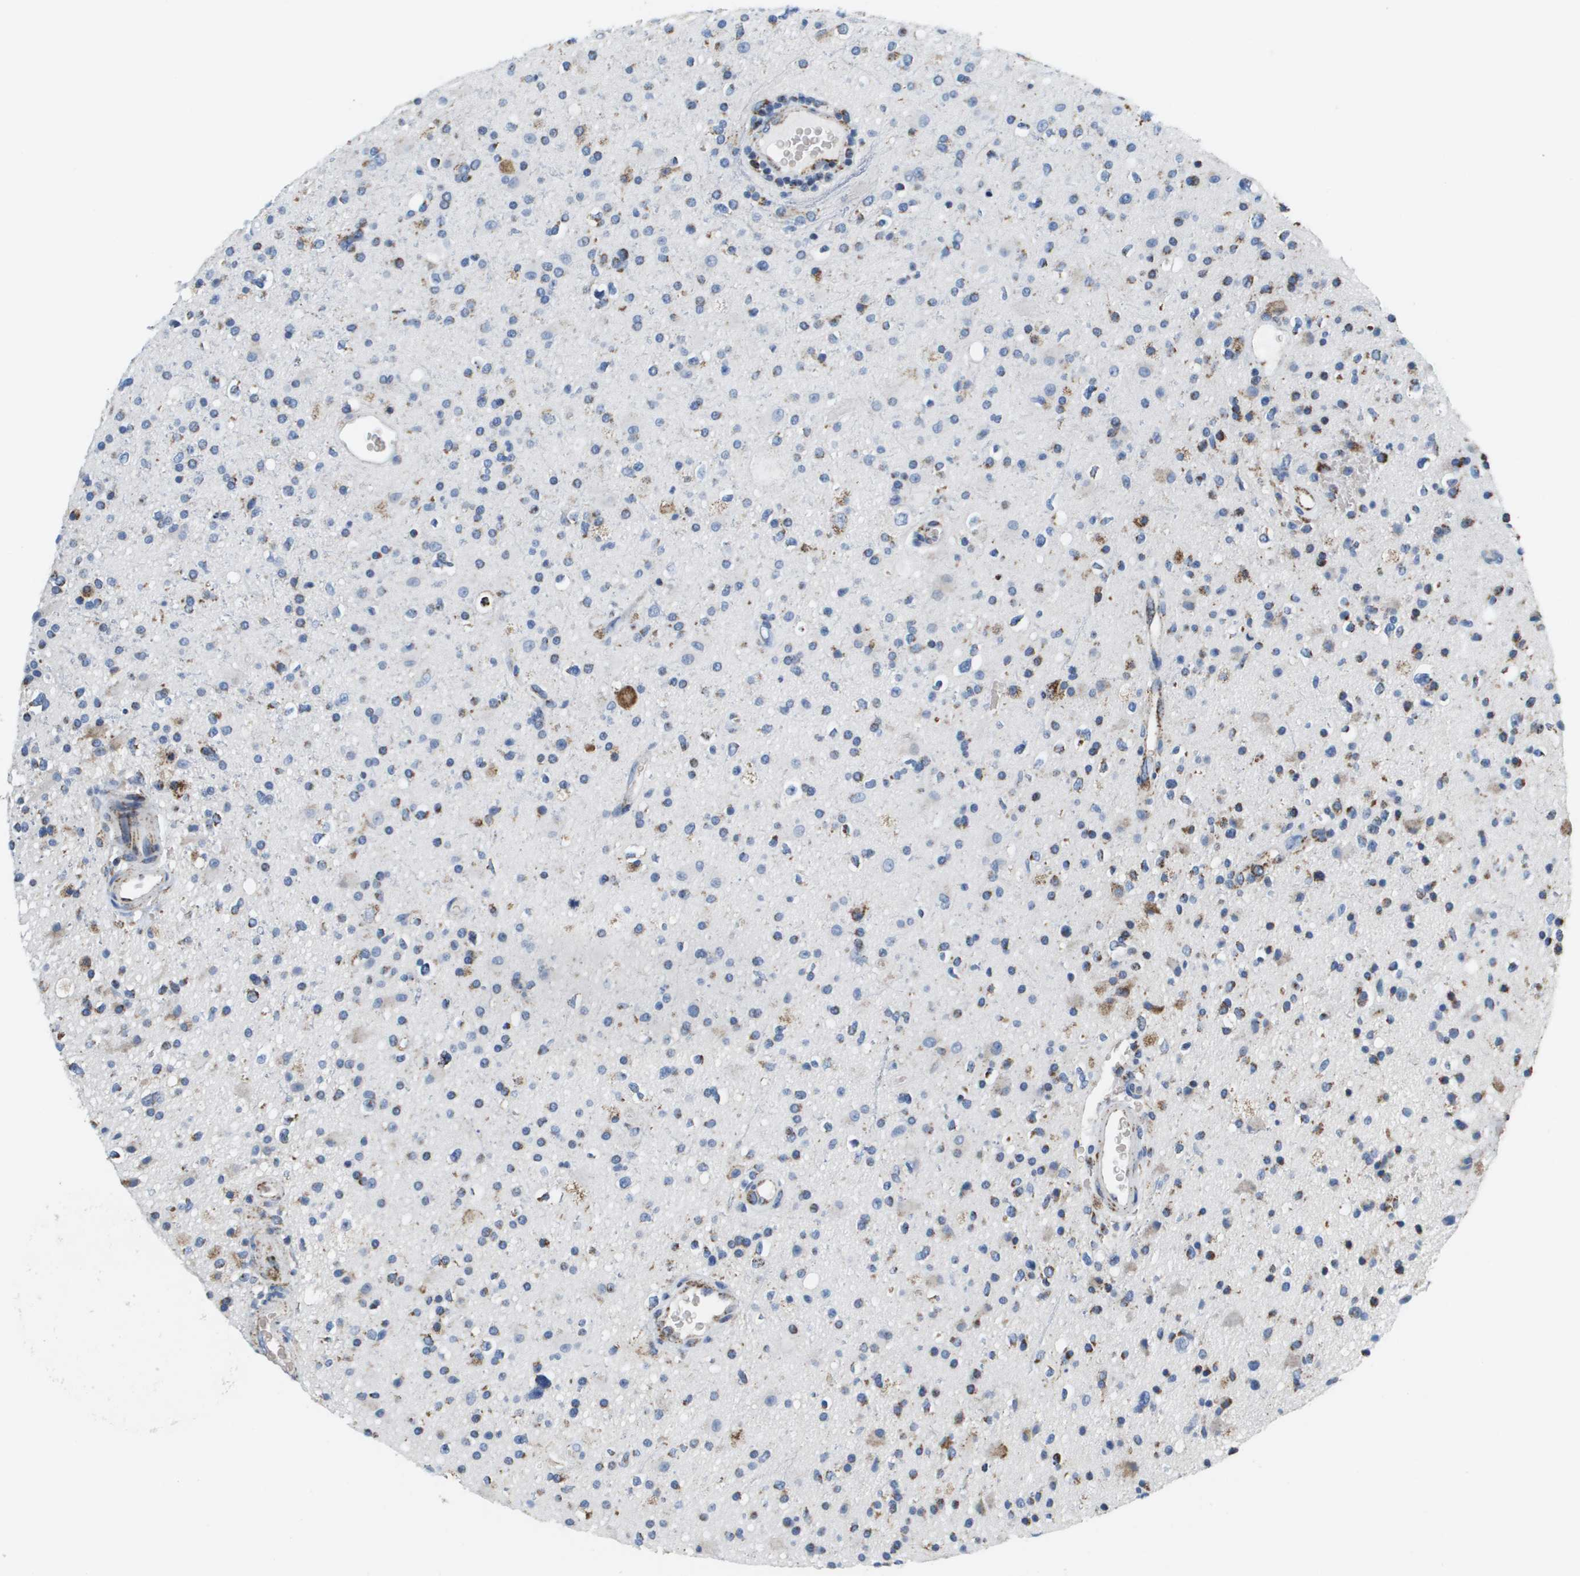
{"staining": {"intensity": "strong", "quantity": "<25%", "location": "cytoplasmic/membranous"}, "tissue": "glioma", "cell_type": "Tumor cells", "image_type": "cancer", "snomed": [{"axis": "morphology", "description": "Glioma, malignant, High grade"}, {"axis": "topography", "description": "Brain"}], "caption": "This is an image of immunohistochemistry (IHC) staining of malignant glioma (high-grade), which shows strong expression in the cytoplasmic/membranous of tumor cells.", "gene": "ATP5F1B", "patient": {"sex": "male", "age": 33}}